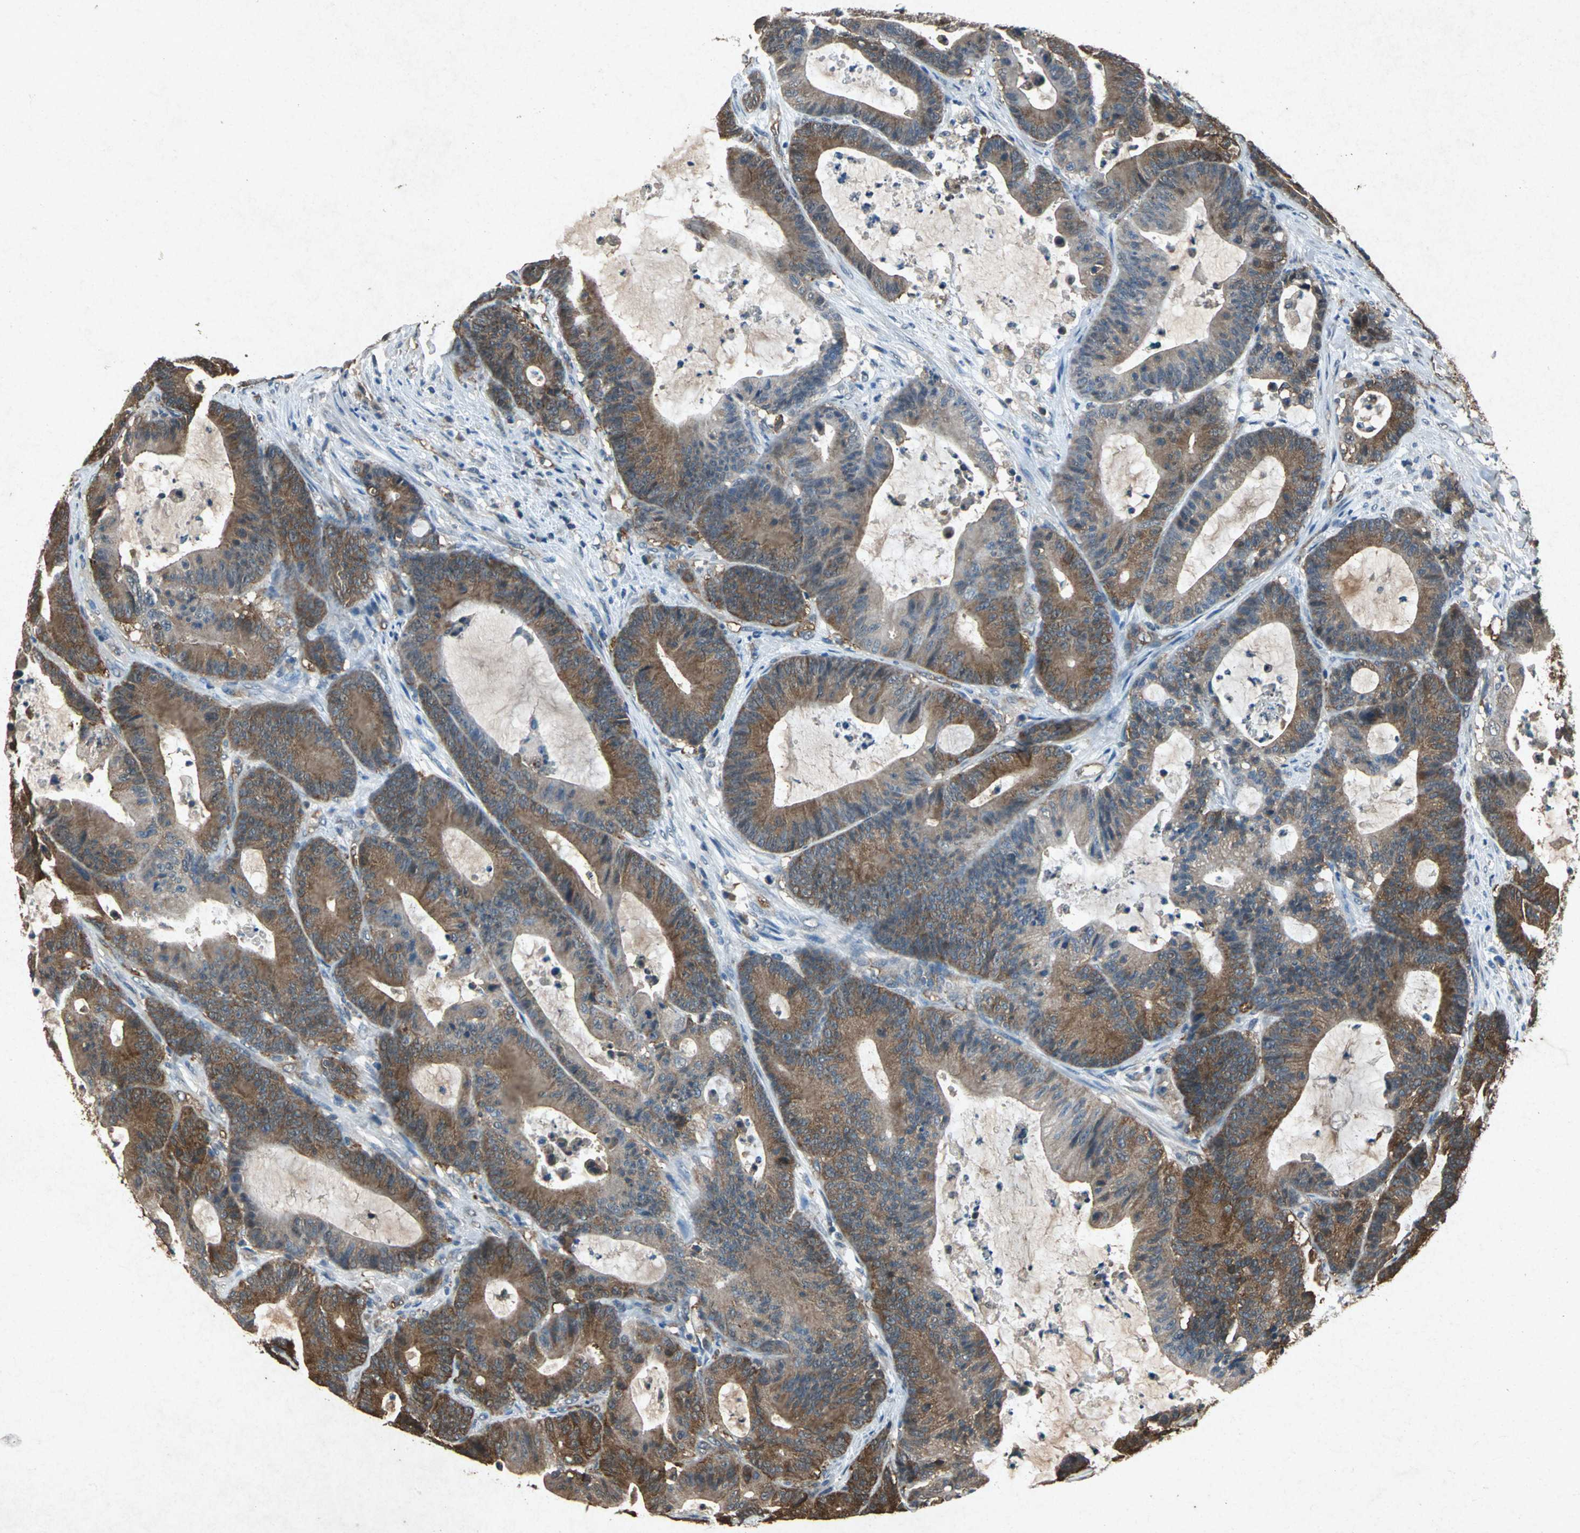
{"staining": {"intensity": "moderate", "quantity": ">75%", "location": "cytoplasmic/membranous"}, "tissue": "colorectal cancer", "cell_type": "Tumor cells", "image_type": "cancer", "snomed": [{"axis": "morphology", "description": "Adenocarcinoma, NOS"}, {"axis": "topography", "description": "Colon"}], "caption": "The histopathology image displays staining of adenocarcinoma (colorectal), revealing moderate cytoplasmic/membranous protein expression (brown color) within tumor cells. (DAB (3,3'-diaminobenzidine) = brown stain, brightfield microscopy at high magnification).", "gene": "HSP90AB1", "patient": {"sex": "female", "age": 84}}